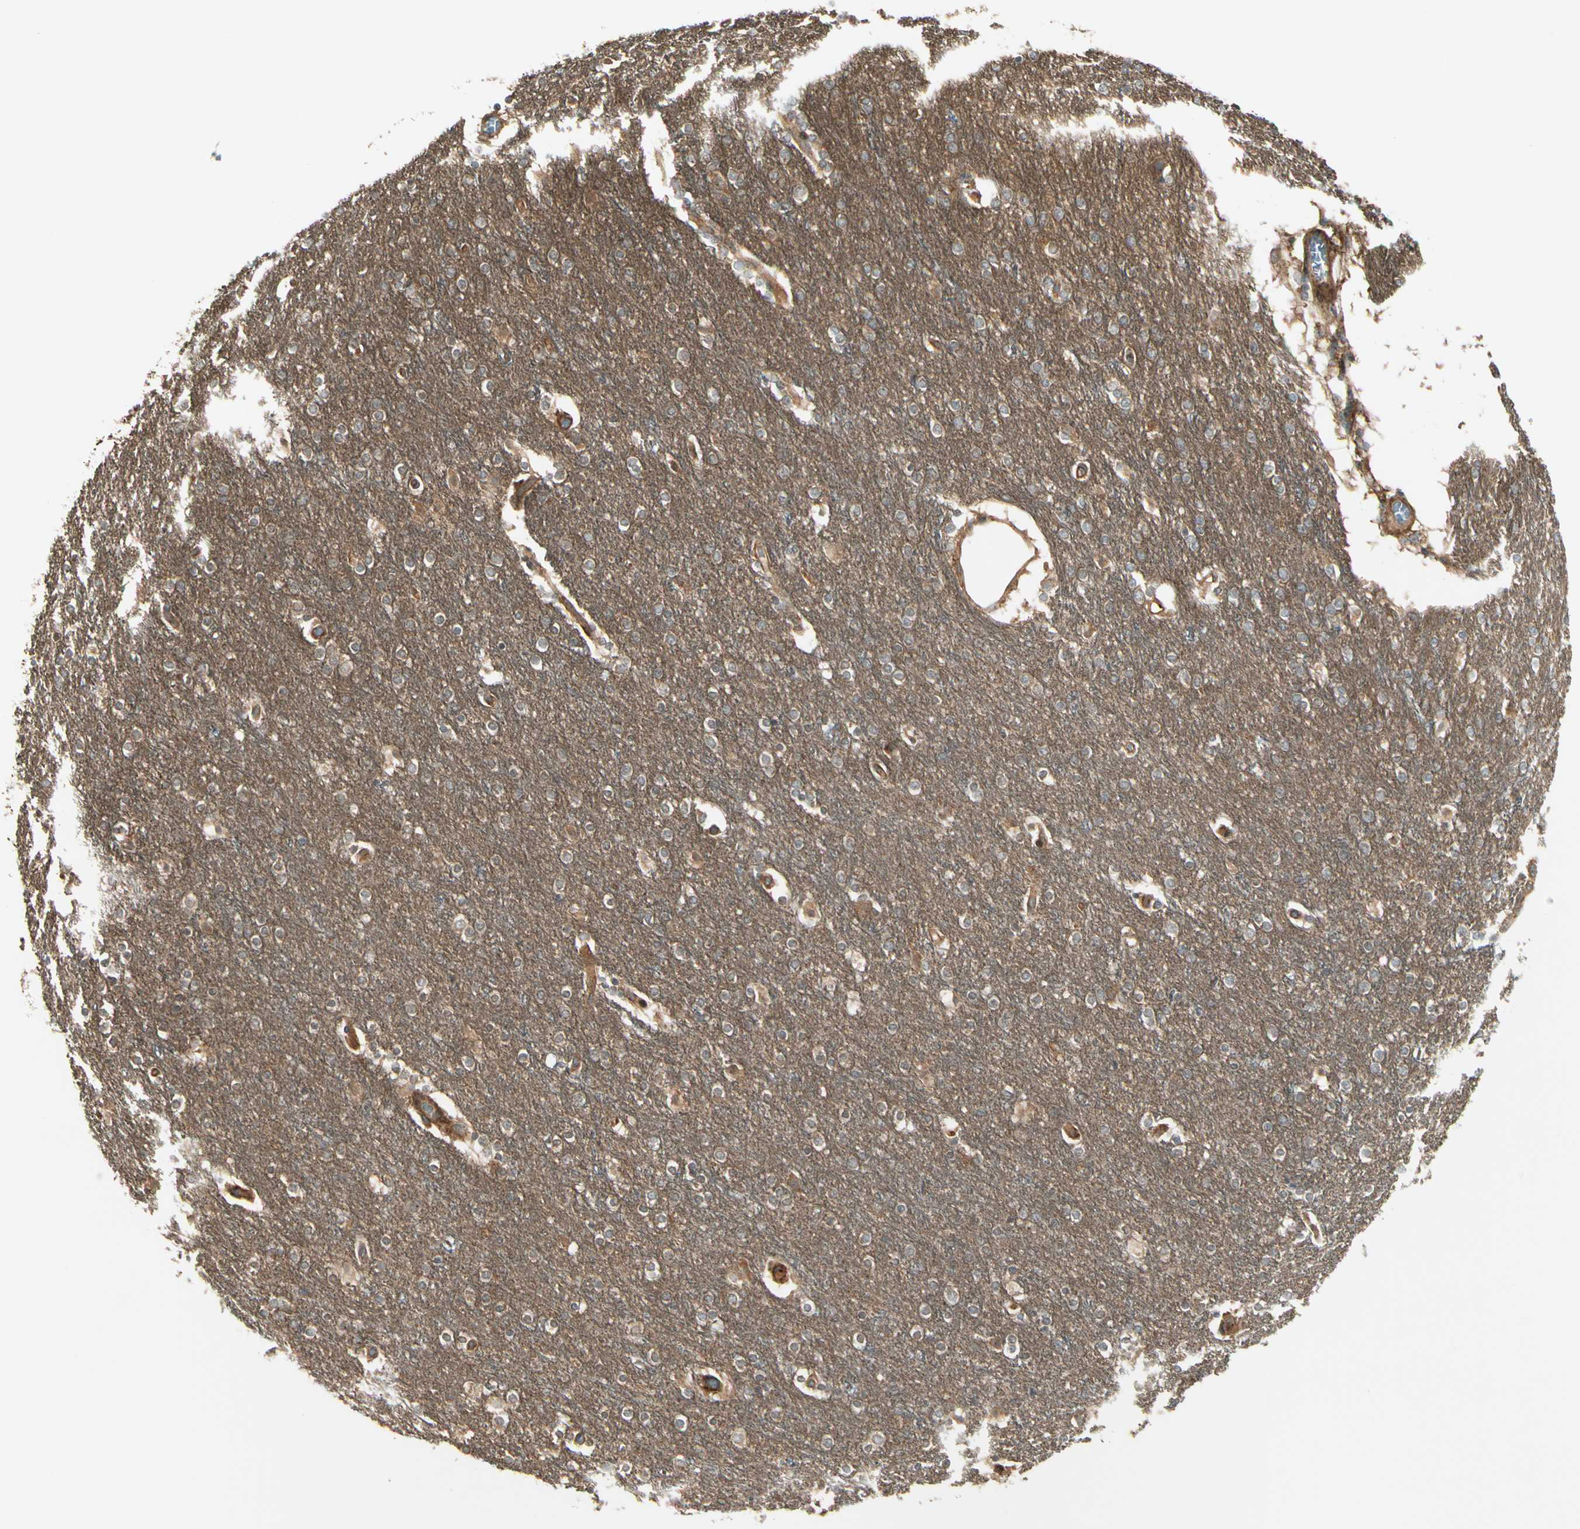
{"staining": {"intensity": "strong", "quantity": ">75%", "location": "cytoplasmic/membranous"}, "tissue": "cerebral cortex", "cell_type": "Endothelial cells", "image_type": "normal", "snomed": [{"axis": "morphology", "description": "Normal tissue, NOS"}, {"axis": "topography", "description": "Cerebral cortex"}], "caption": "Endothelial cells display high levels of strong cytoplasmic/membranous staining in about >75% of cells in unremarkable cerebral cortex.", "gene": "FKBP15", "patient": {"sex": "female", "age": 54}}